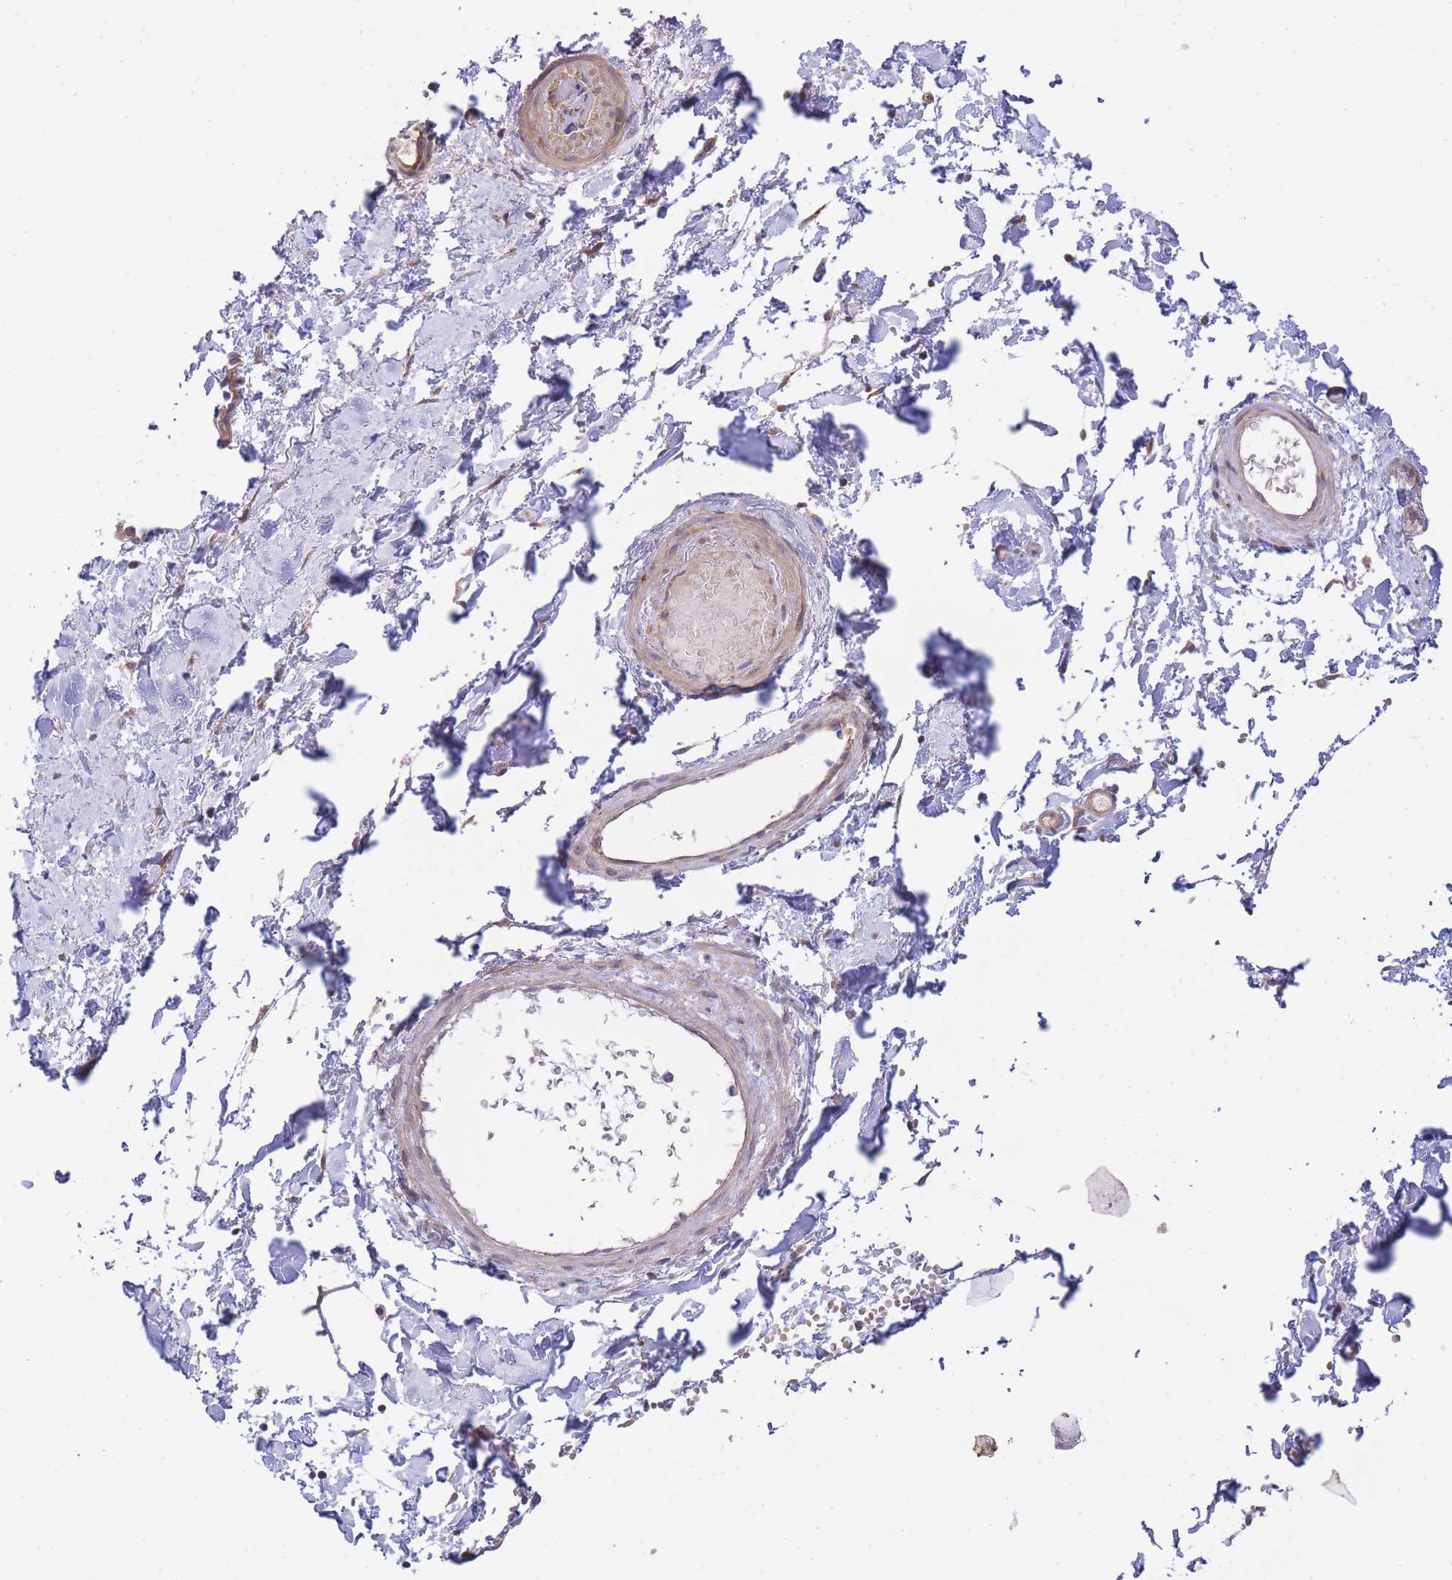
{"staining": {"intensity": "moderate", "quantity": "<25%", "location": "cytoplasmic/membranous"}, "tissue": "adipose tissue", "cell_type": "Adipocytes", "image_type": "normal", "snomed": [{"axis": "morphology", "description": "Normal tissue, NOS"}, {"axis": "topography", "description": "Soft tissue"}, {"axis": "topography", "description": "Adipose tissue"}, {"axis": "topography", "description": "Vascular tissue"}, {"axis": "topography", "description": "Peripheral nerve tissue"}], "caption": "Immunohistochemistry (IHC) of normal human adipose tissue shows low levels of moderate cytoplasmic/membranous expression in approximately <25% of adipocytes. Ihc stains the protein of interest in brown and the nuclei are stained blue.", "gene": "EIF2B2", "patient": {"sex": "male", "age": 74}}